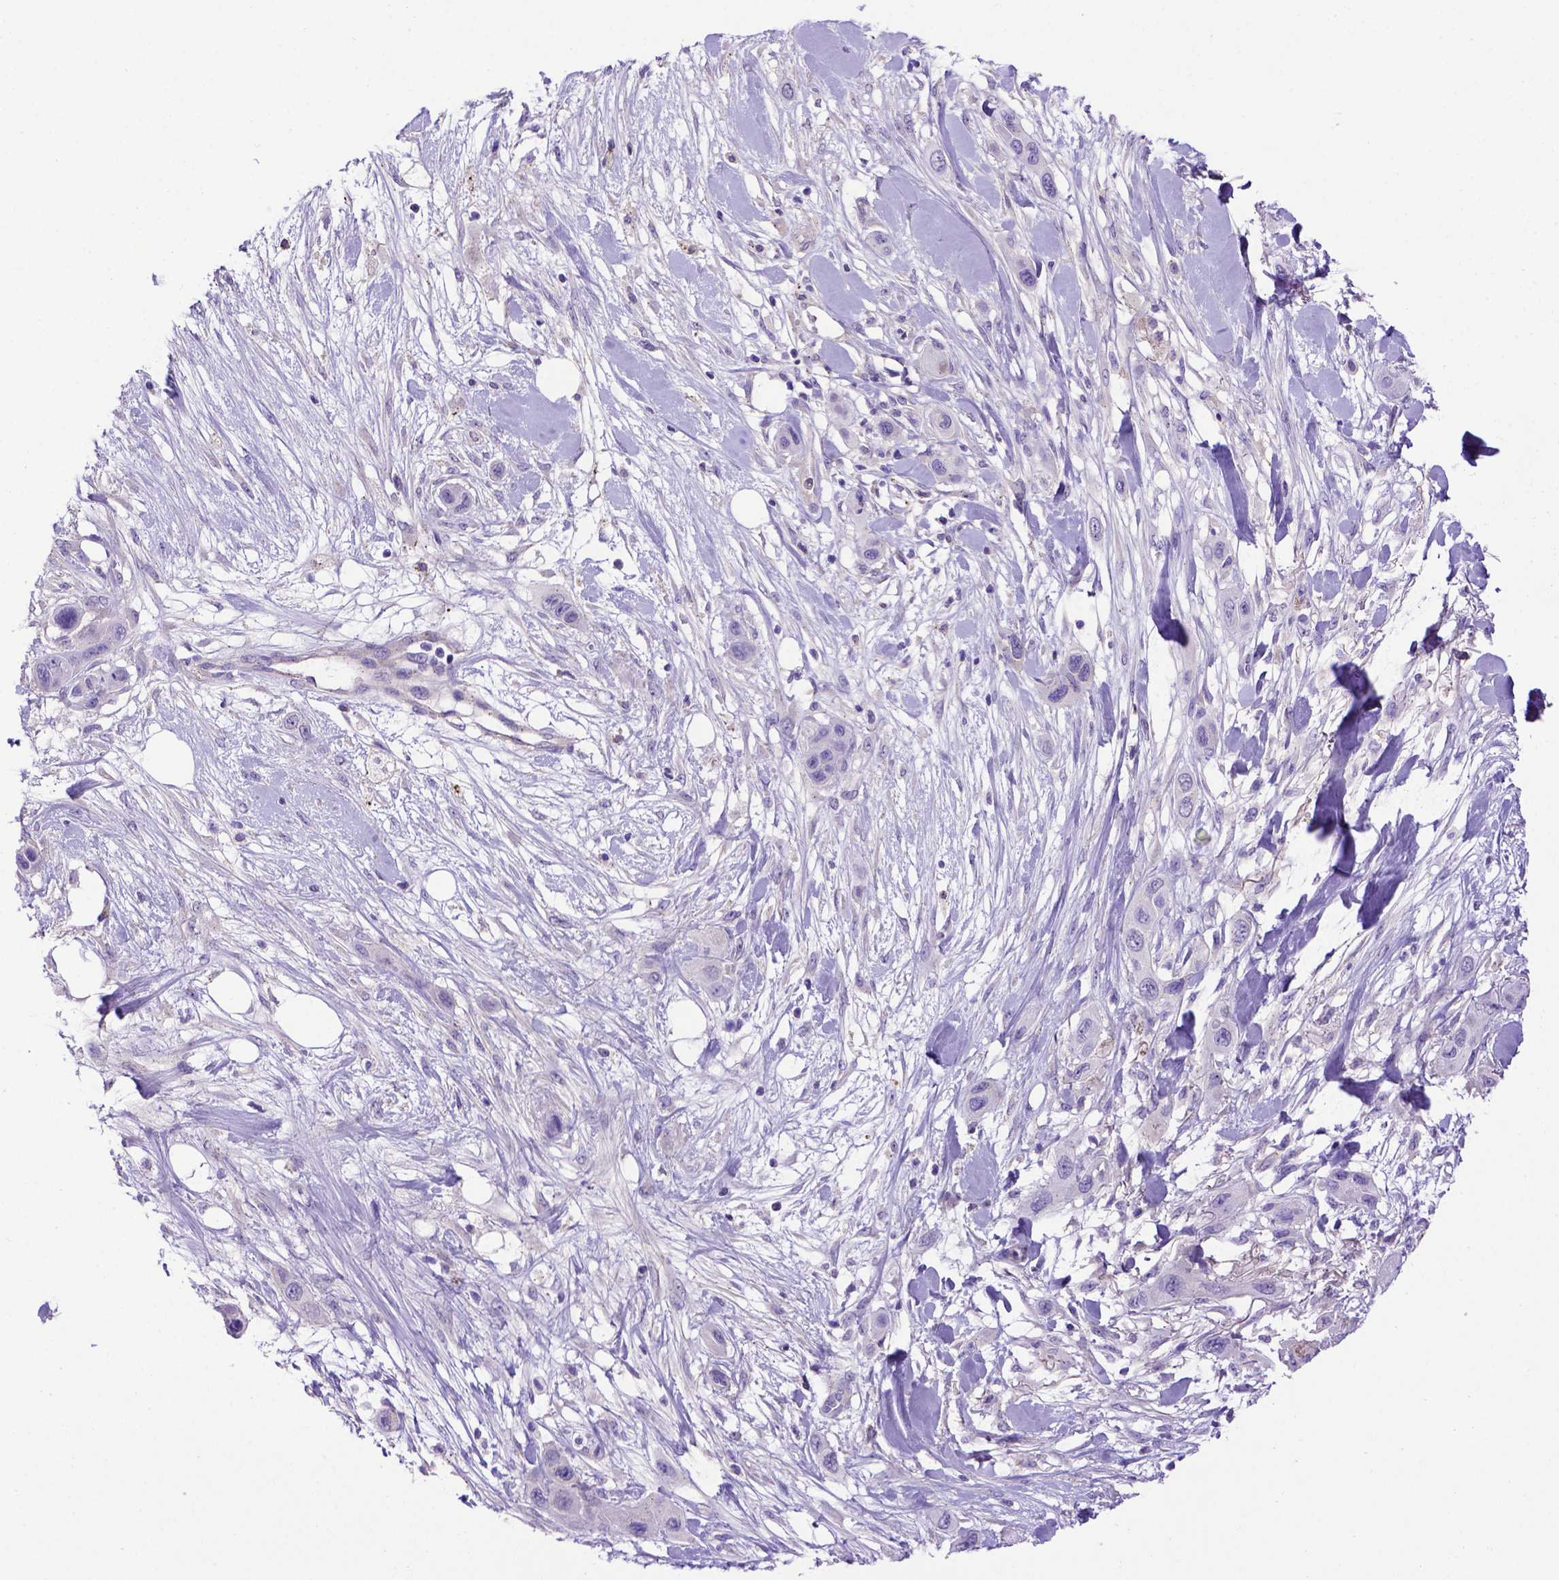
{"staining": {"intensity": "negative", "quantity": "none", "location": "none"}, "tissue": "skin cancer", "cell_type": "Tumor cells", "image_type": "cancer", "snomed": [{"axis": "morphology", "description": "Squamous cell carcinoma, NOS"}, {"axis": "topography", "description": "Skin"}], "caption": "This is a image of immunohistochemistry (IHC) staining of squamous cell carcinoma (skin), which shows no expression in tumor cells. (Immunohistochemistry (ihc), brightfield microscopy, high magnification).", "gene": "ADAM12", "patient": {"sex": "male", "age": 79}}